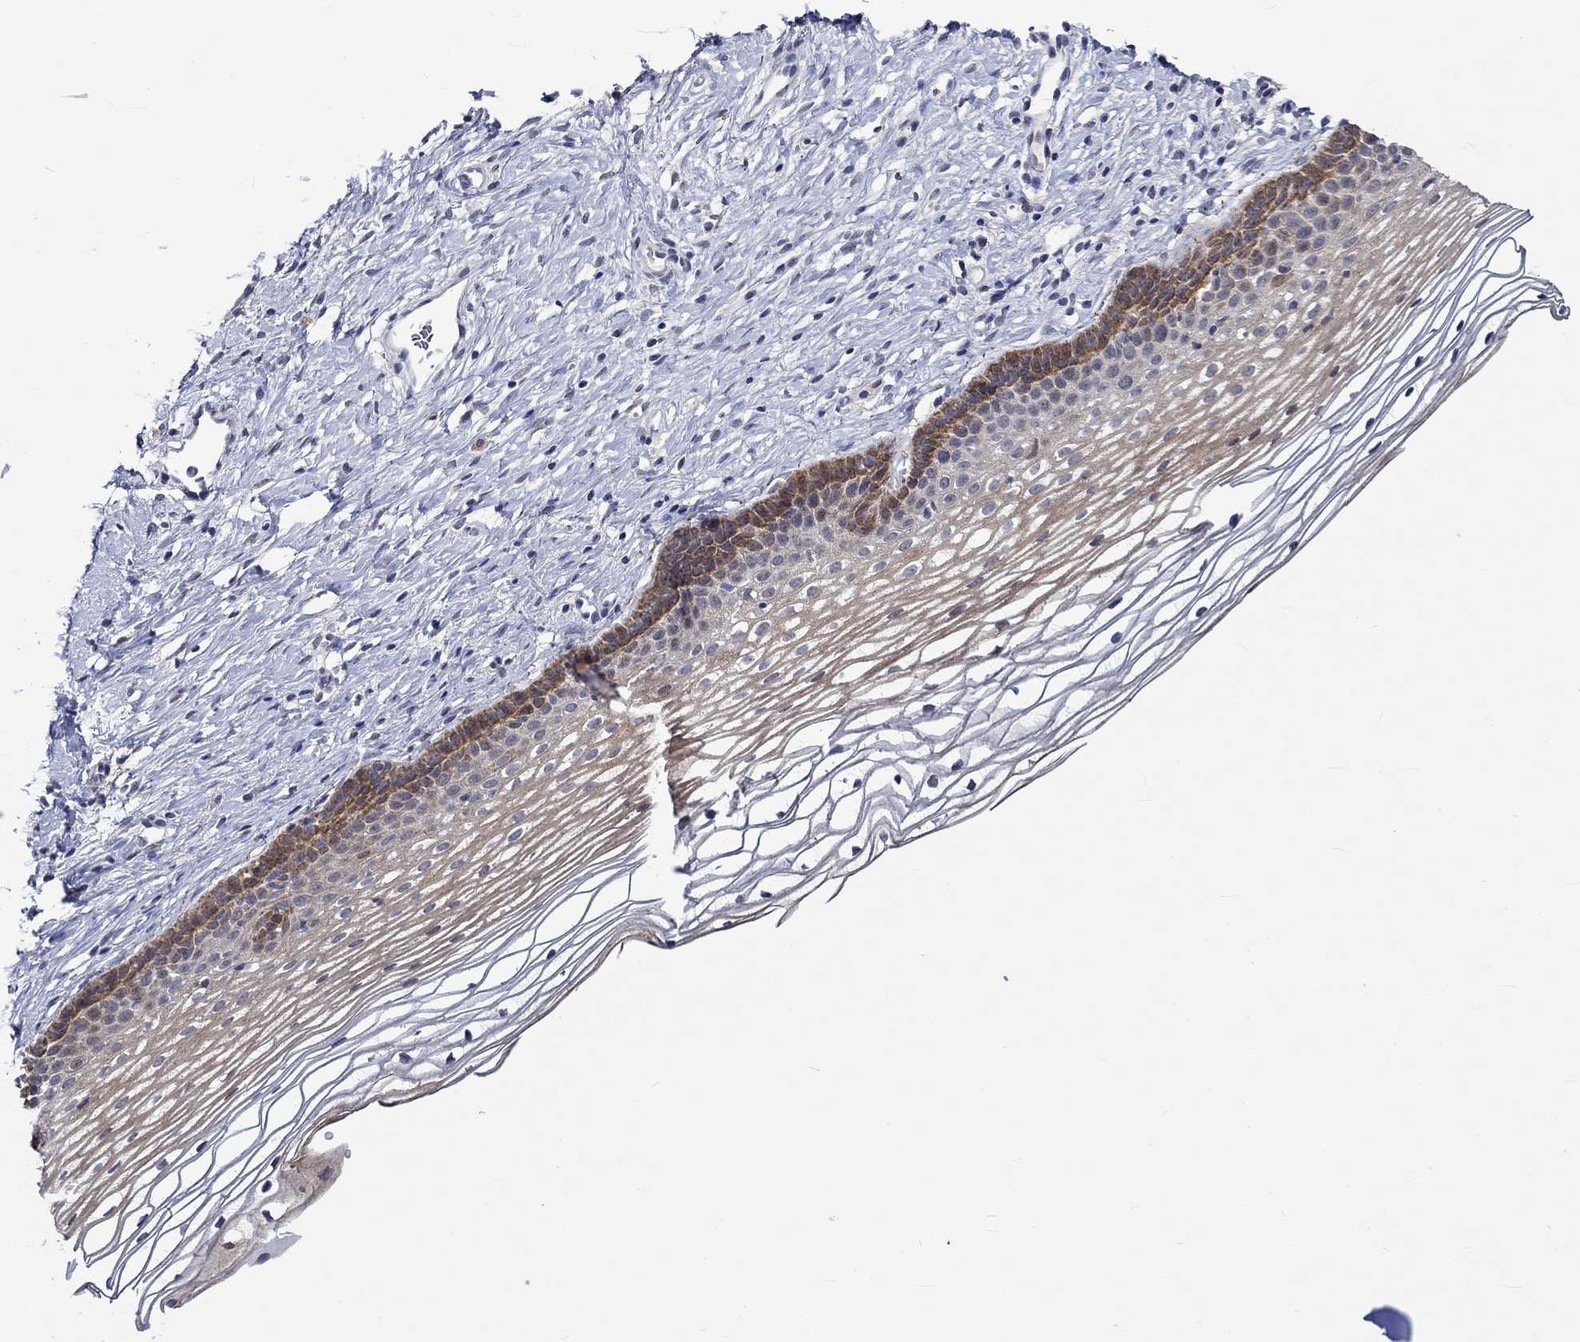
{"staining": {"intensity": "moderate", "quantity": "25%-75%", "location": "cytoplasmic/membranous"}, "tissue": "cervix", "cell_type": "Squamous epithelial cells", "image_type": "normal", "snomed": [{"axis": "morphology", "description": "Normal tissue, NOS"}, {"axis": "topography", "description": "Cervix"}], "caption": "An IHC image of benign tissue is shown. Protein staining in brown labels moderate cytoplasmic/membranous positivity in cervix within squamous epithelial cells.", "gene": "DDX3Y", "patient": {"sex": "female", "age": 39}}